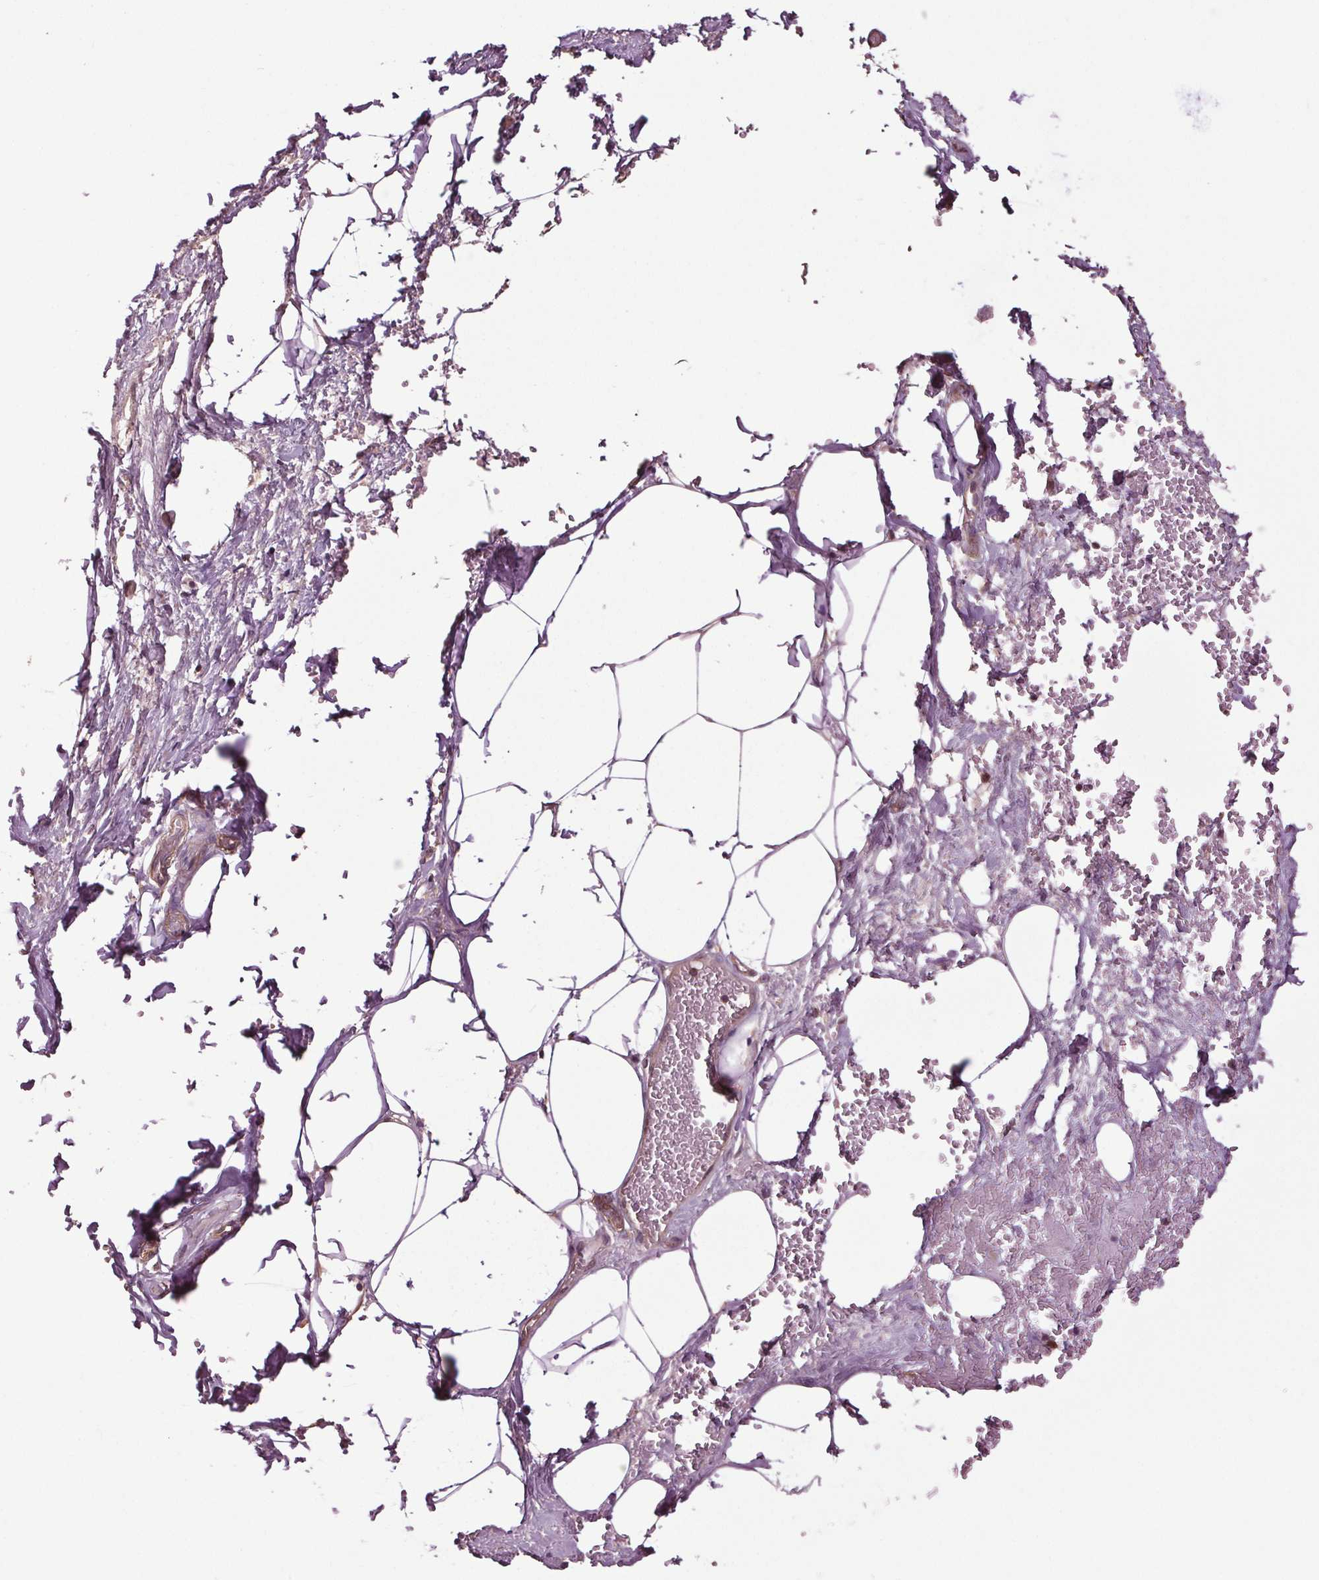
{"staining": {"intensity": "weak", "quantity": "25%-75%", "location": "cytoplasmic/membranous"}, "tissue": "adipose tissue", "cell_type": "Adipocytes", "image_type": "normal", "snomed": [{"axis": "morphology", "description": "Normal tissue, NOS"}, {"axis": "topography", "description": "Prostate"}, {"axis": "topography", "description": "Peripheral nerve tissue"}], "caption": "Unremarkable adipose tissue exhibits weak cytoplasmic/membranous staining in approximately 25%-75% of adipocytes.", "gene": "RNPEP", "patient": {"sex": "male", "age": 55}}